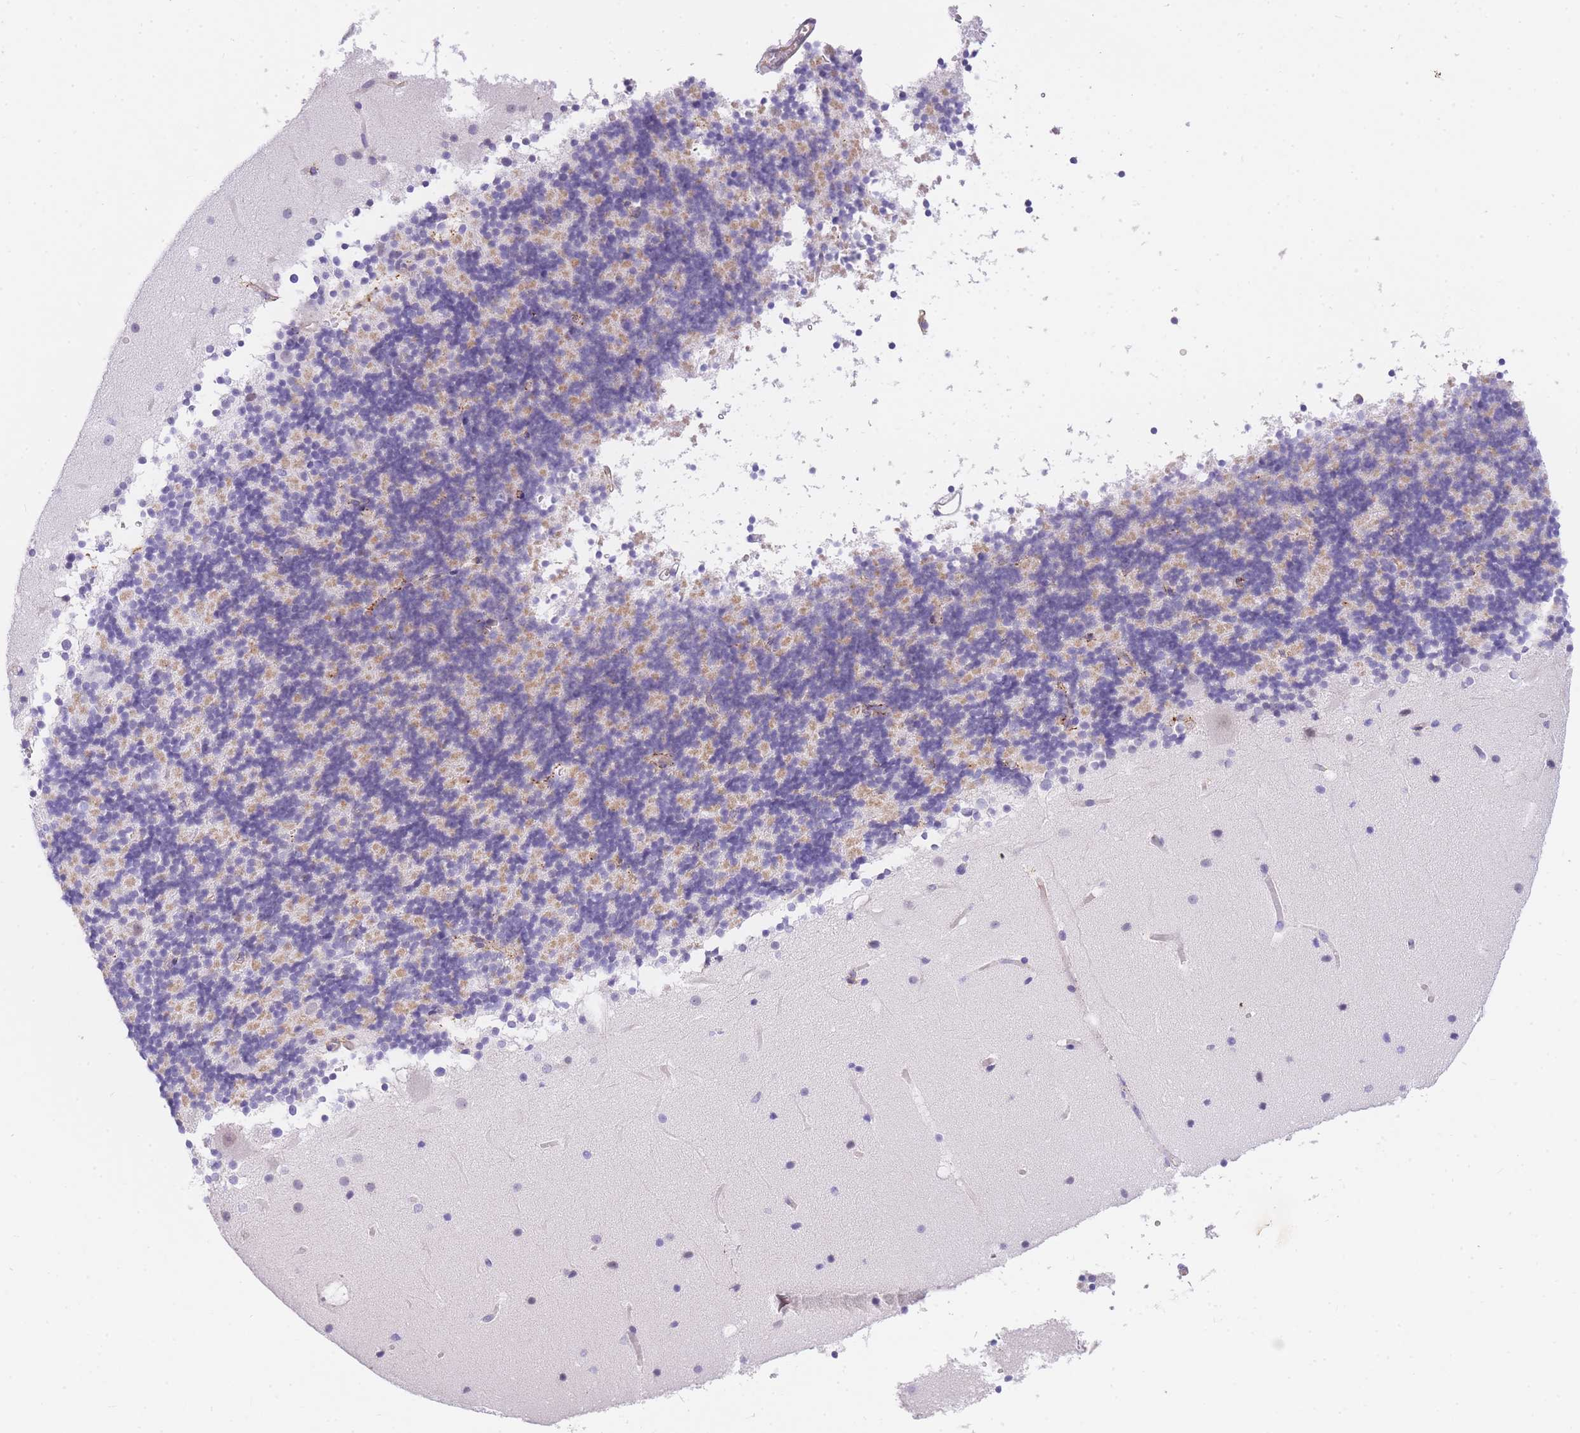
{"staining": {"intensity": "negative", "quantity": "none", "location": "none"}, "tissue": "cerebellum", "cell_type": "Cells in granular layer", "image_type": "normal", "snomed": [{"axis": "morphology", "description": "Normal tissue, NOS"}, {"axis": "topography", "description": "Cerebellum"}], "caption": "Cells in granular layer show no significant expression in unremarkable cerebellum.", "gene": "SRSF12", "patient": {"sex": "male", "age": 57}}